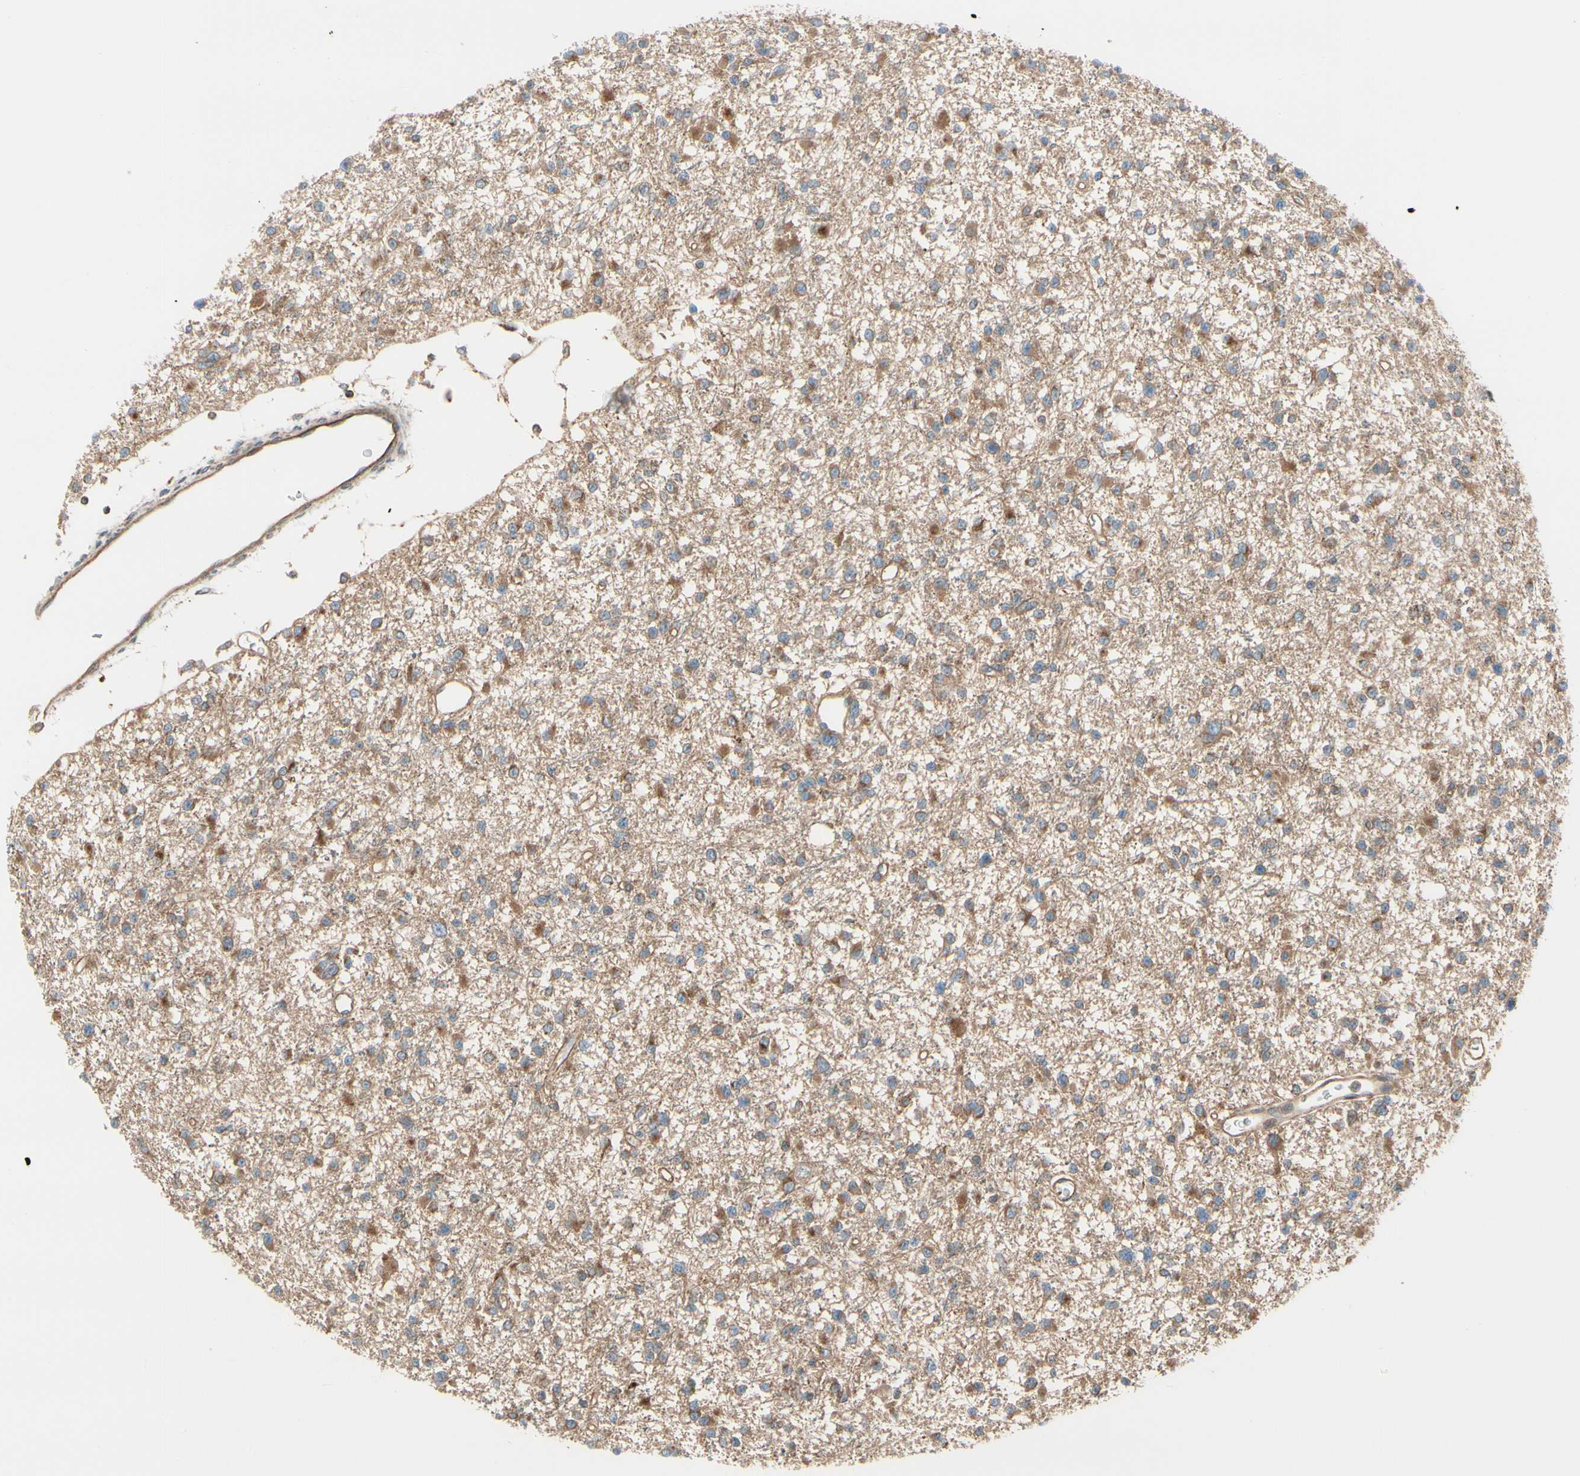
{"staining": {"intensity": "moderate", "quantity": "25%-75%", "location": "cytoplasmic/membranous"}, "tissue": "glioma", "cell_type": "Tumor cells", "image_type": "cancer", "snomed": [{"axis": "morphology", "description": "Glioma, malignant, Low grade"}, {"axis": "topography", "description": "Brain"}], "caption": "Brown immunohistochemical staining in human malignant low-grade glioma displays moderate cytoplasmic/membranous expression in about 25%-75% of tumor cells. (DAB IHC, brown staining for protein, blue staining for nuclei).", "gene": "EPS15", "patient": {"sex": "female", "age": 22}}